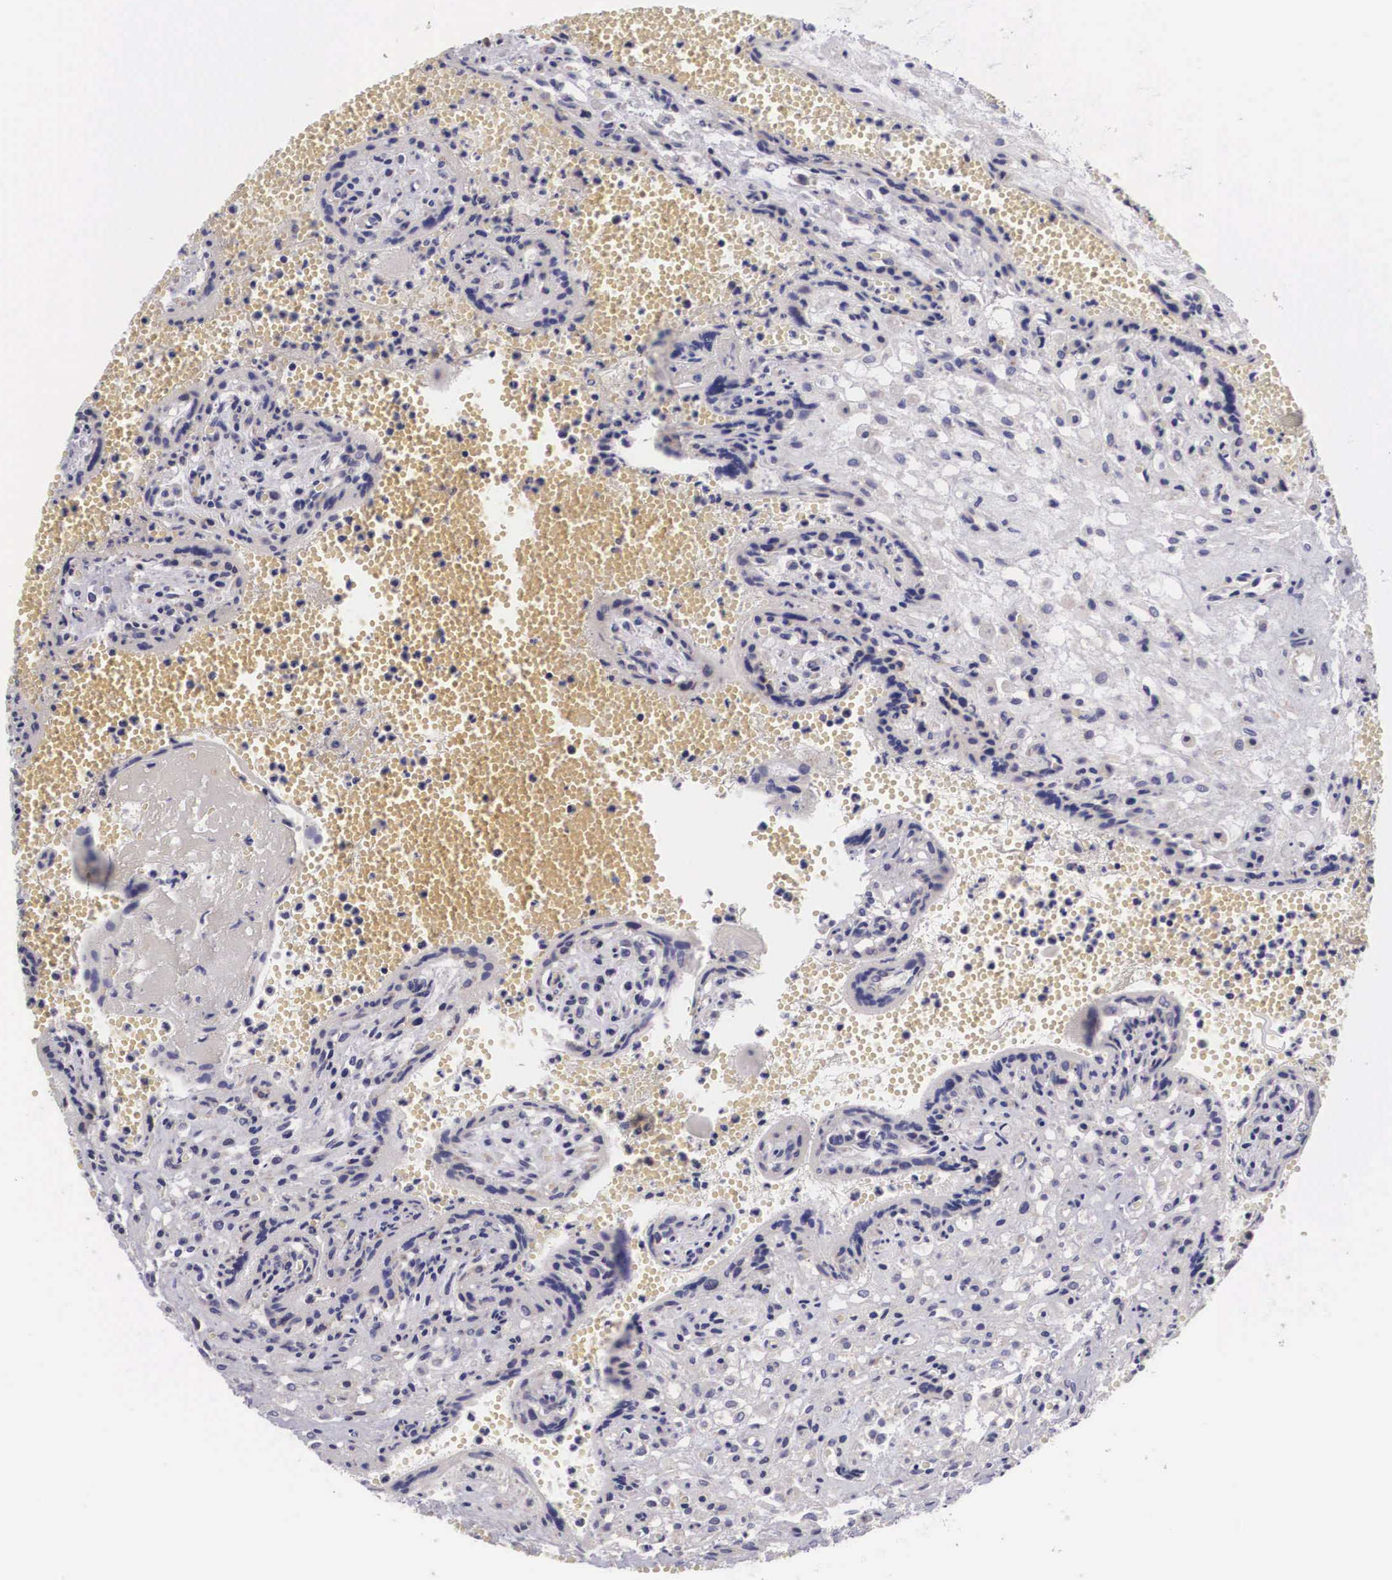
{"staining": {"intensity": "negative", "quantity": "none", "location": "none"}, "tissue": "placenta", "cell_type": "Decidual cells", "image_type": "normal", "snomed": [{"axis": "morphology", "description": "Normal tissue, NOS"}, {"axis": "topography", "description": "Placenta"}], "caption": "Decidual cells are negative for brown protein staining in benign placenta. (DAB (3,3'-diaminobenzidine) immunohistochemistry, high magnification).", "gene": "ARG2", "patient": {"sex": "female", "age": 40}}